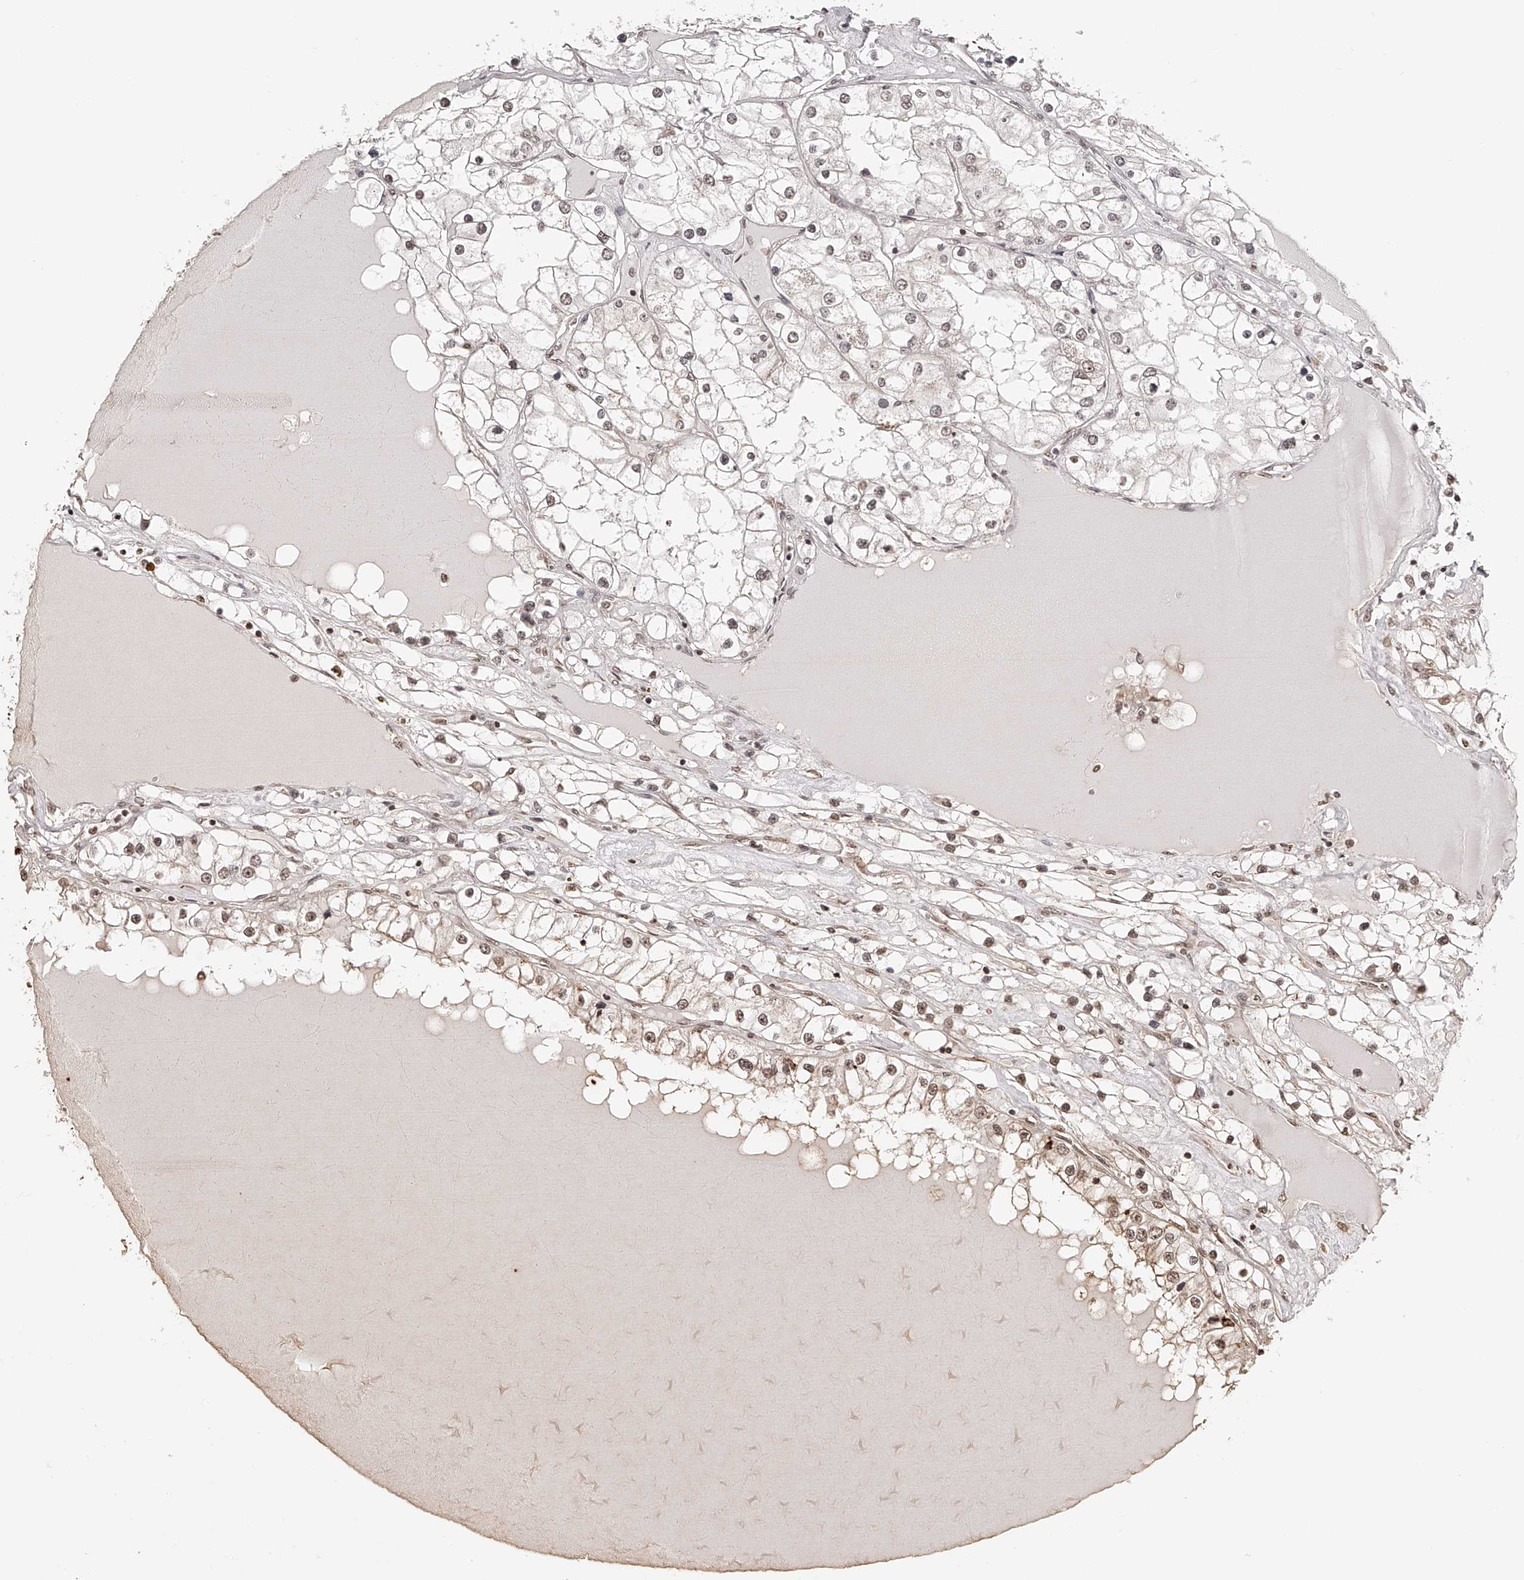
{"staining": {"intensity": "moderate", "quantity": ">75%", "location": "nuclear"}, "tissue": "renal cancer", "cell_type": "Tumor cells", "image_type": "cancer", "snomed": [{"axis": "morphology", "description": "Adenocarcinoma, NOS"}, {"axis": "topography", "description": "Kidney"}], "caption": "Renal adenocarcinoma was stained to show a protein in brown. There is medium levels of moderate nuclear expression in about >75% of tumor cells.", "gene": "ZNF503", "patient": {"sex": "male", "age": 68}}